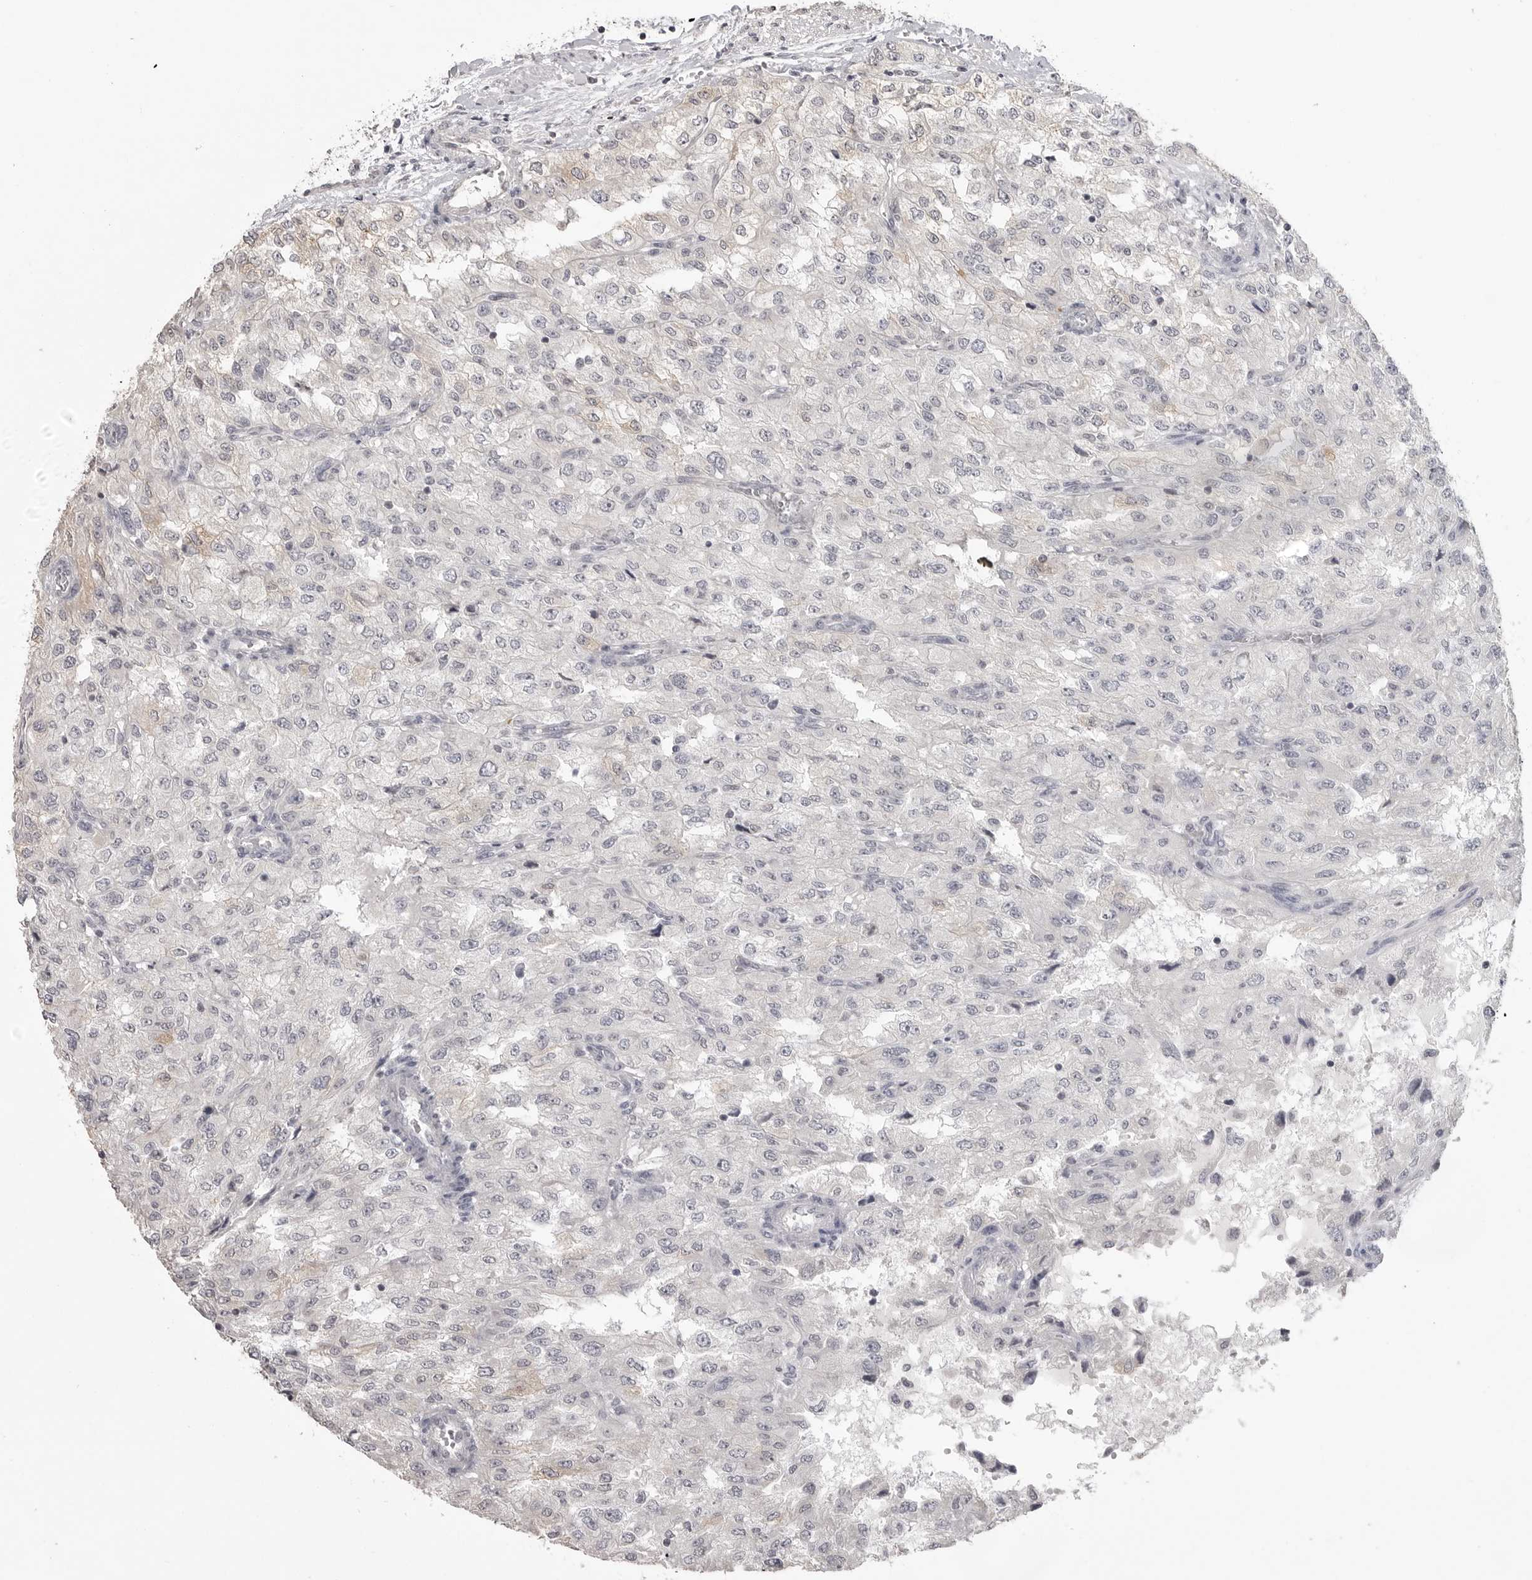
{"staining": {"intensity": "negative", "quantity": "none", "location": "none"}, "tissue": "renal cancer", "cell_type": "Tumor cells", "image_type": "cancer", "snomed": [{"axis": "morphology", "description": "Adenocarcinoma, NOS"}, {"axis": "topography", "description": "Kidney"}], "caption": "The histopathology image exhibits no staining of tumor cells in renal adenocarcinoma.", "gene": "GPN2", "patient": {"sex": "female", "age": 54}}